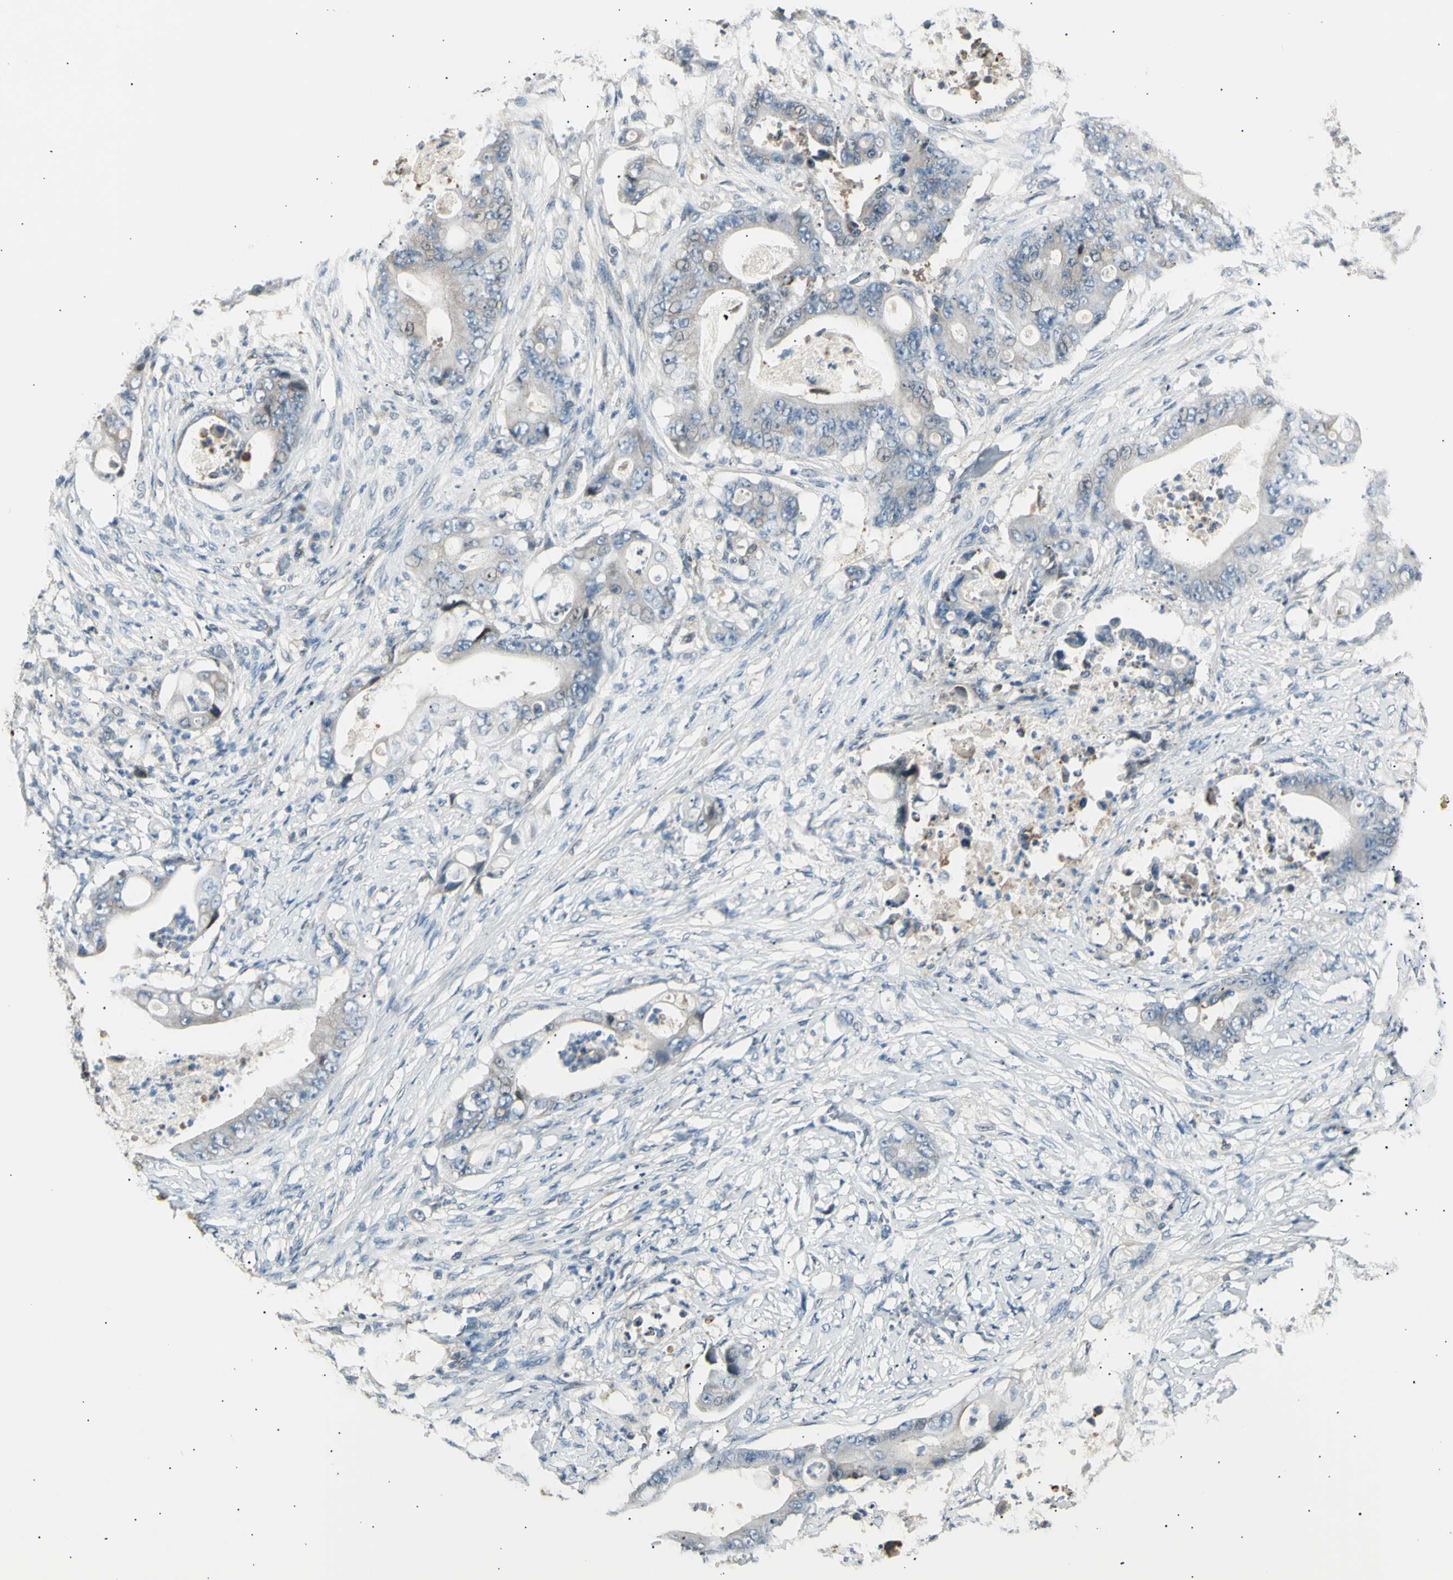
{"staining": {"intensity": "weak", "quantity": "<25%", "location": "cytoplasmic/membranous"}, "tissue": "stomach cancer", "cell_type": "Tumor cells", "image_type": "cancer", "snomed": [{"axis": "morphology", "description": "Adenocarcinoma, NOS"}, {"axis": "topography", "description": "Stomach"}], "caption": "Immunohistochemistry micrograph of neoplastic tissue: stomach adenocarcinoma stained with DAB exhibits no significant protein positivity in tumor cells.", "gene": "LHPP", "patient": {"sex": "female", "age": 73}}